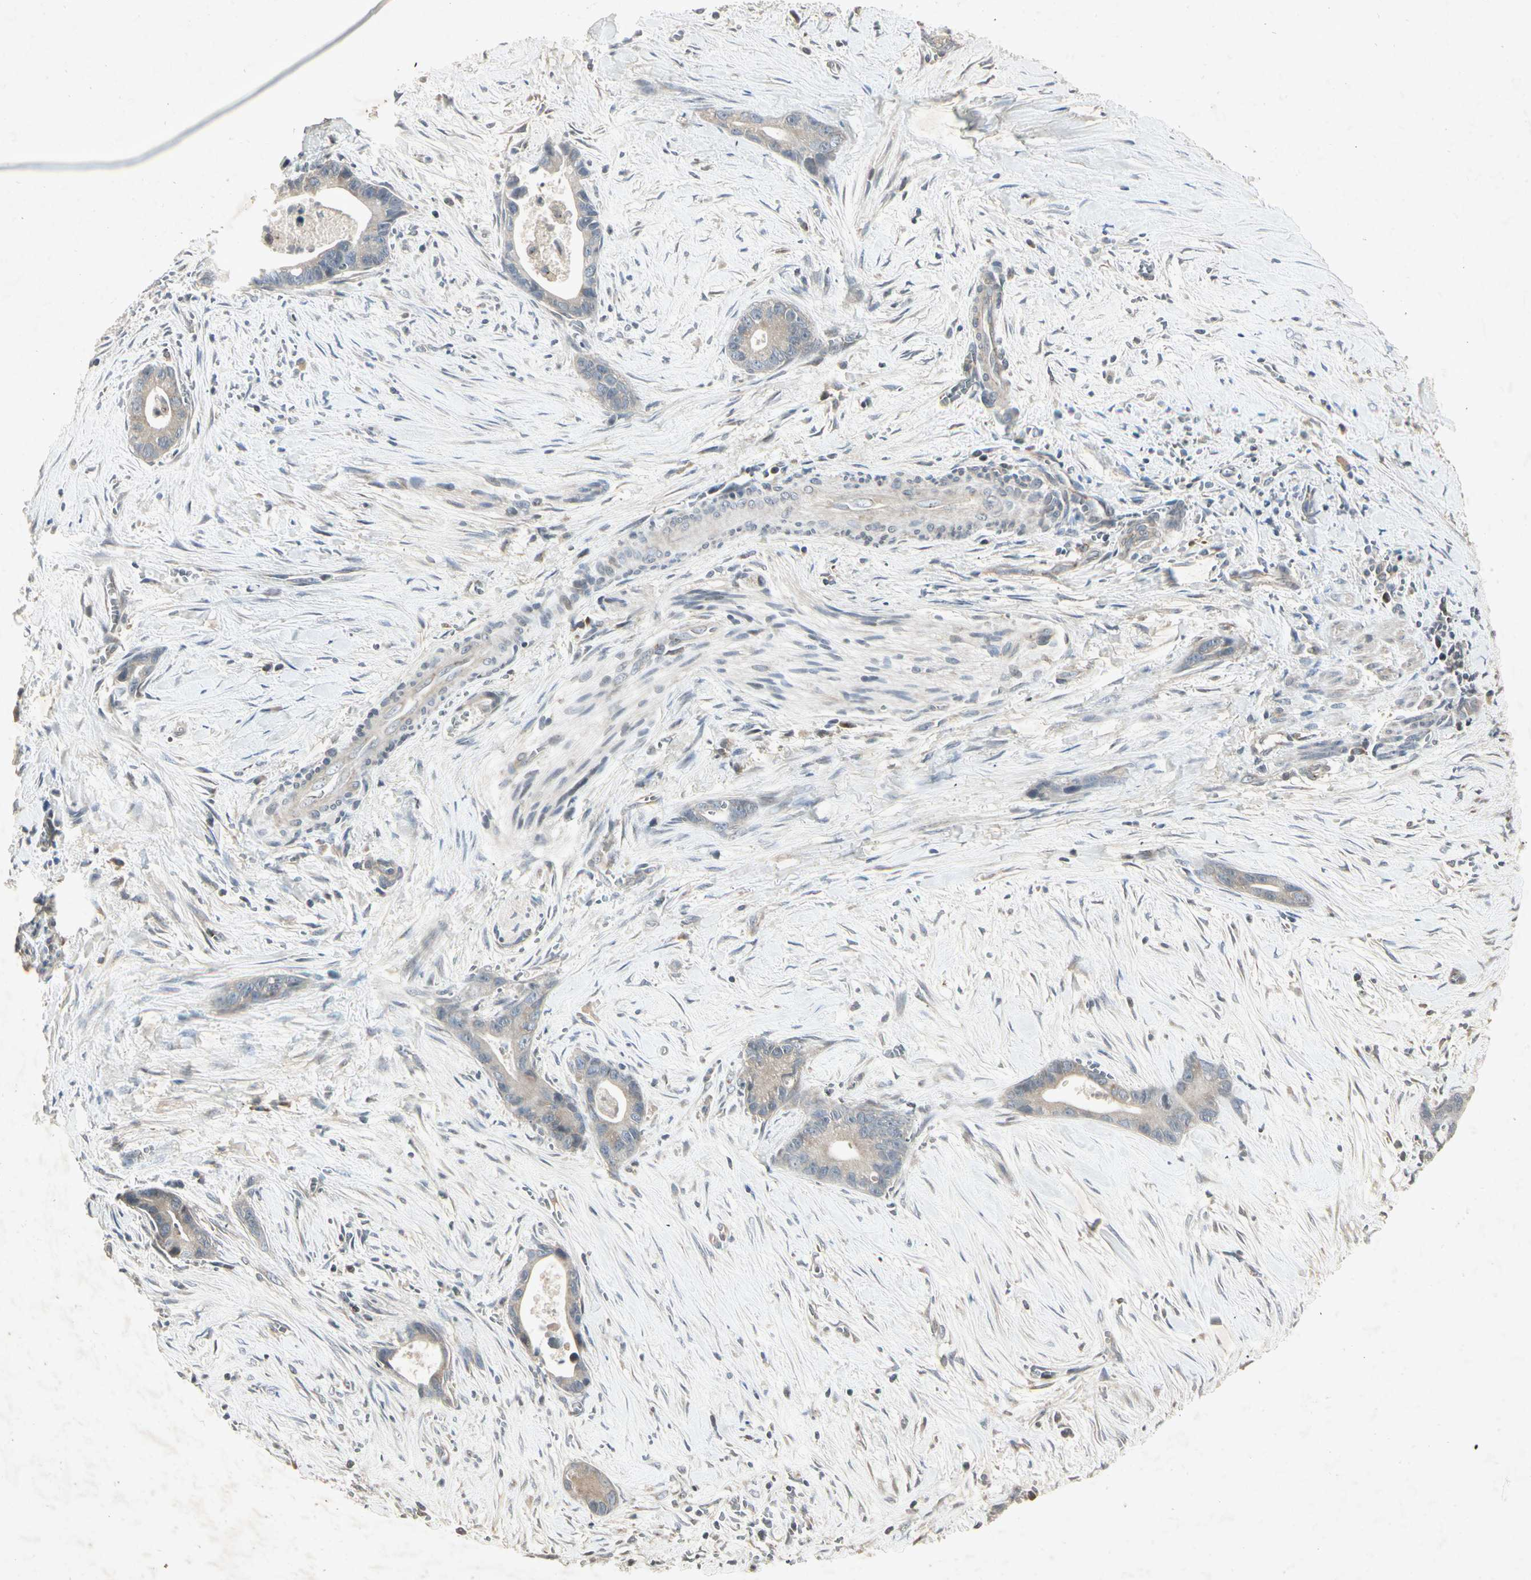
{"staining": {"intensity": "weak", "quantity": ">75%", "location": "cytoplasmic/membranous"}, "tissue": "liver cancer", "cell_type": "Tumor cells", "image_type": "cancer", "snomed": [{"axis": "morphology", "description": "Cholangiocarcinoma"}, {"axis": "topography", "description": "Liver"}], "caption": "Liver cancer (cholangiocarcinoma) tissue reveals weak cytoplasmic/membranous expression in approximately >75% of tumor cells, visualized by immunohistochemistry.", "gene": "TEK", "patient": {"sex": "female", "age": 55}}